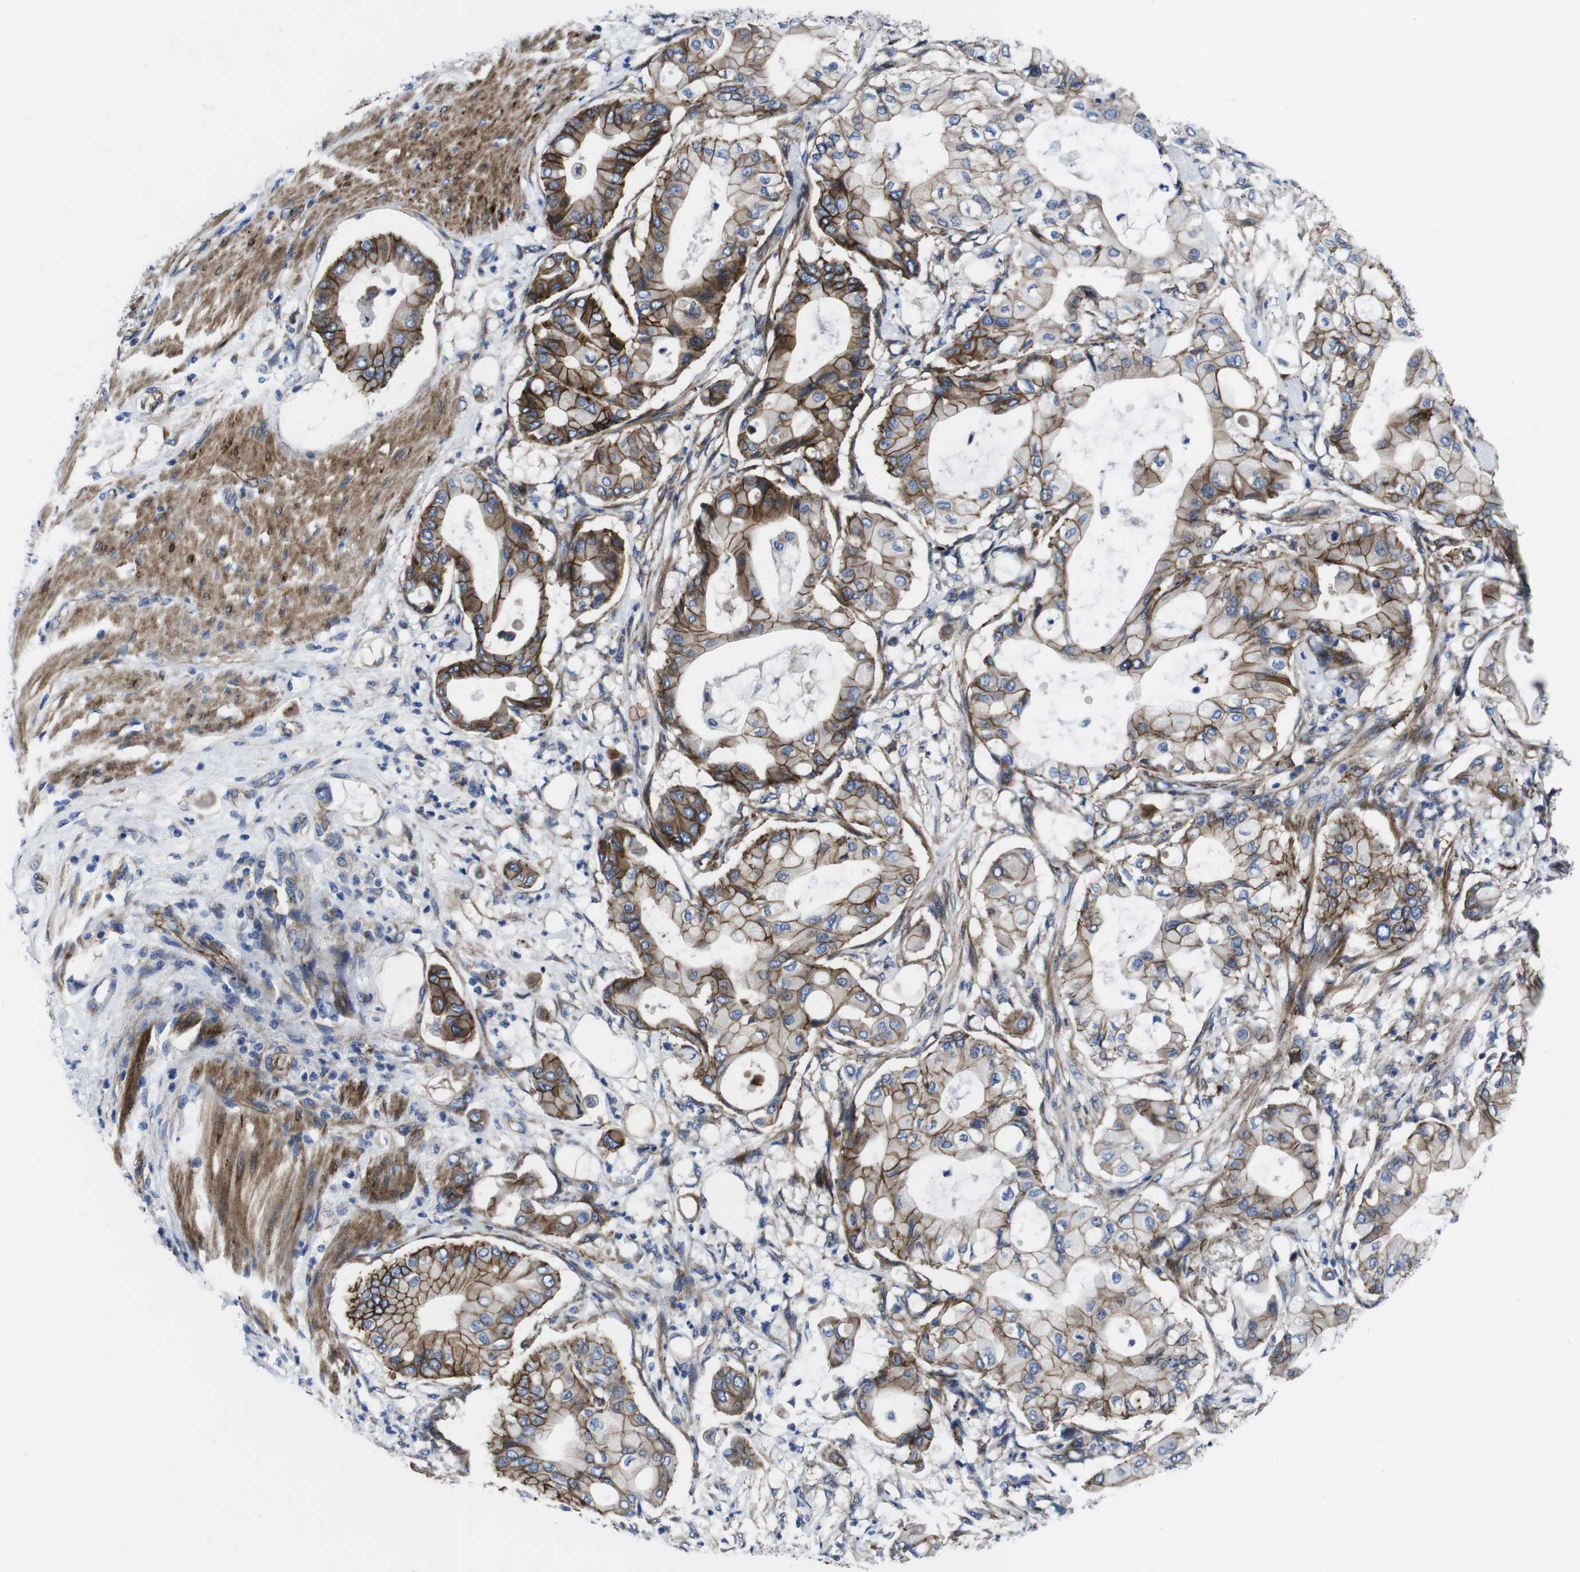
{"staining": {"intensity": "moderate", "quantity": ">75%", "location": "cytoplasmic/membranous"}, "tissue": "pancreatic cancer", "cell_type": "Tumor cells", "image_type": "cancer", "snomed": [{"axis": "morphology", "description": "Adenocarcinoma, NOS"}, {"axis": "morphology", "description": "Adenocarcinoma, metastatic, NOS"}, {"axis": "topography", "description": "Lymph node"}, {"axis": "topography", "description": "Pancreas"}, {"axis": "topography", "description": "Duodenum"}], "caption": "An immunohistochemistry image of neoplastic tissue is shown. Protein staining in brown labels moderate cytoplasmic/membranous positivity in pancreatic cancer (adenocarcinoma) within tumor cells.", "gene": "NUMB", "patient": {"sex": "female", "age": 64}}